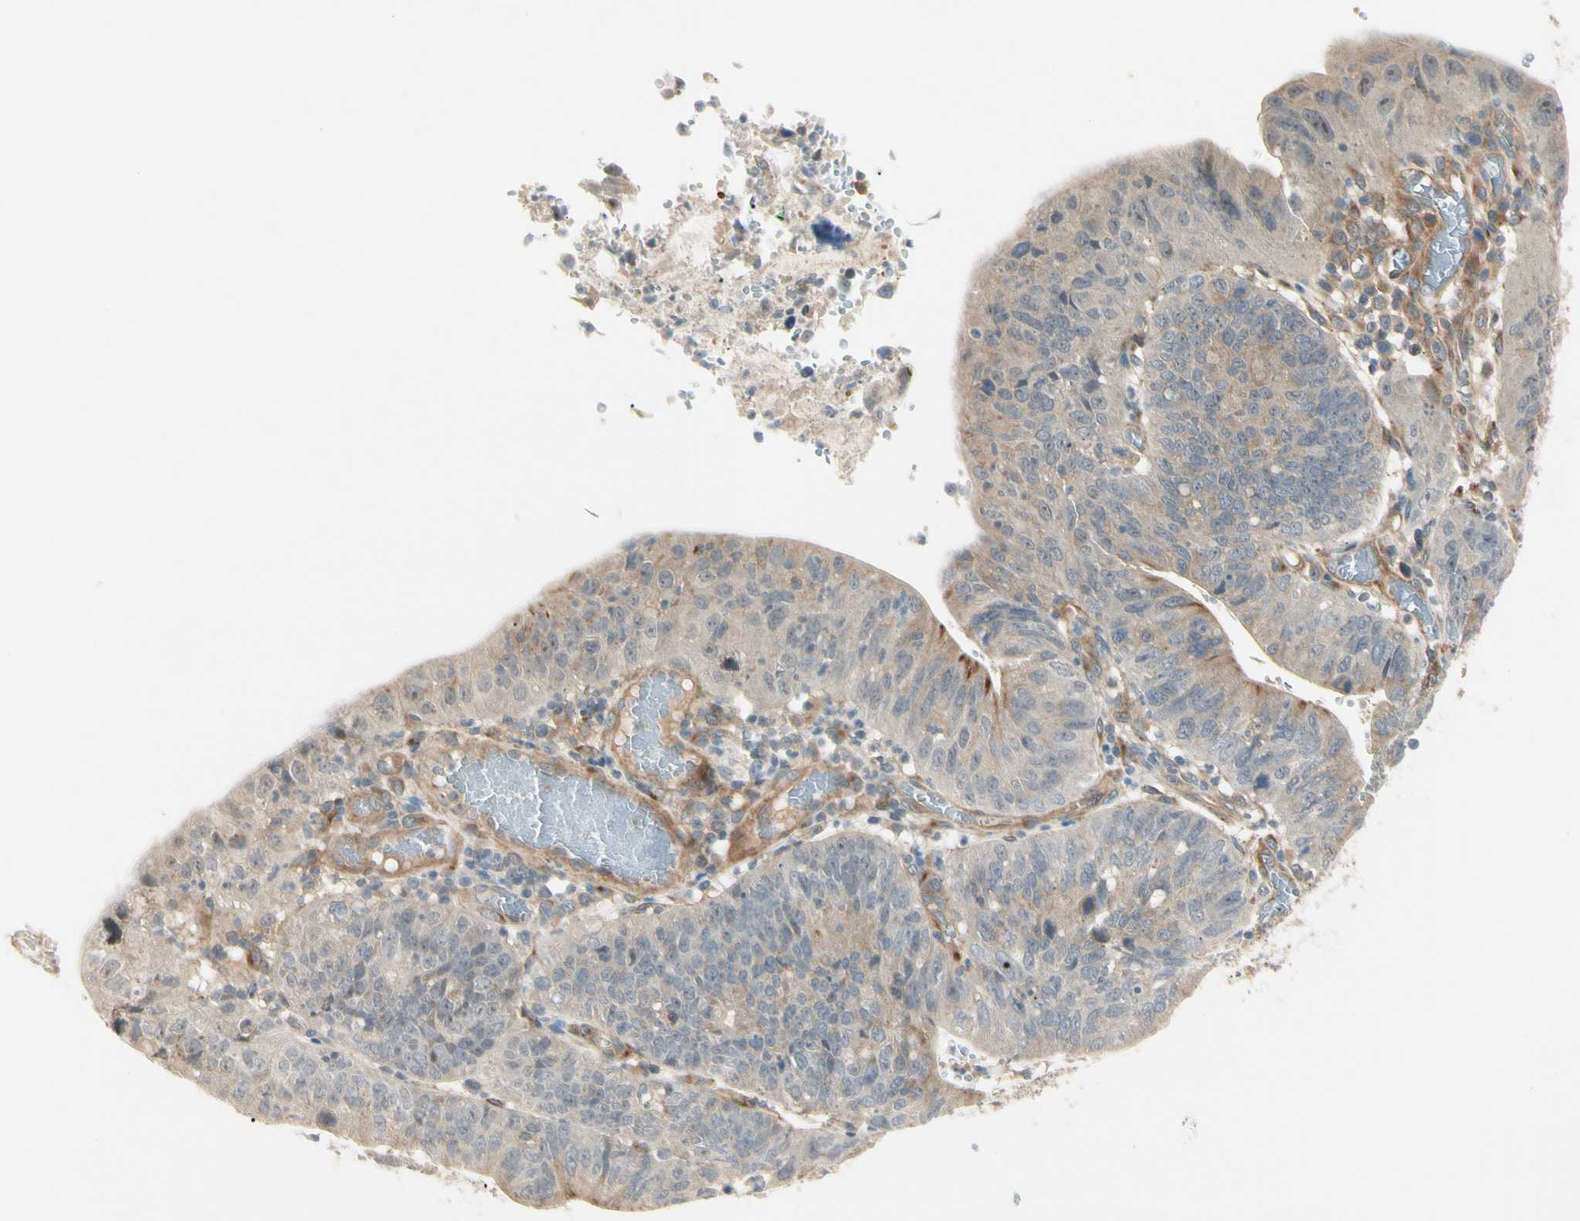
{"staining": {"intensity": "moderate", "quantity": ">75%", "location": "cytoplasmic/membranous"}, "tissue": "stomach cancer", "cell_type": "Tumor cells", "image_type": "cancer", "snomed": [{"axis": "morphology", "description": "Adenocarcinoma, NOS"}, {"axis": "topography", "description": "Stomach"}], "caption": "A micrograph showing moderate cytoplasmic/membranous positivity in approximately >75% of tumor cells in stomach cancer (adenocarcinoma), as visualized by brown immunohistochemical staining.", "gene": "F2R", "patient": {"sex": "male", "age": 59}}